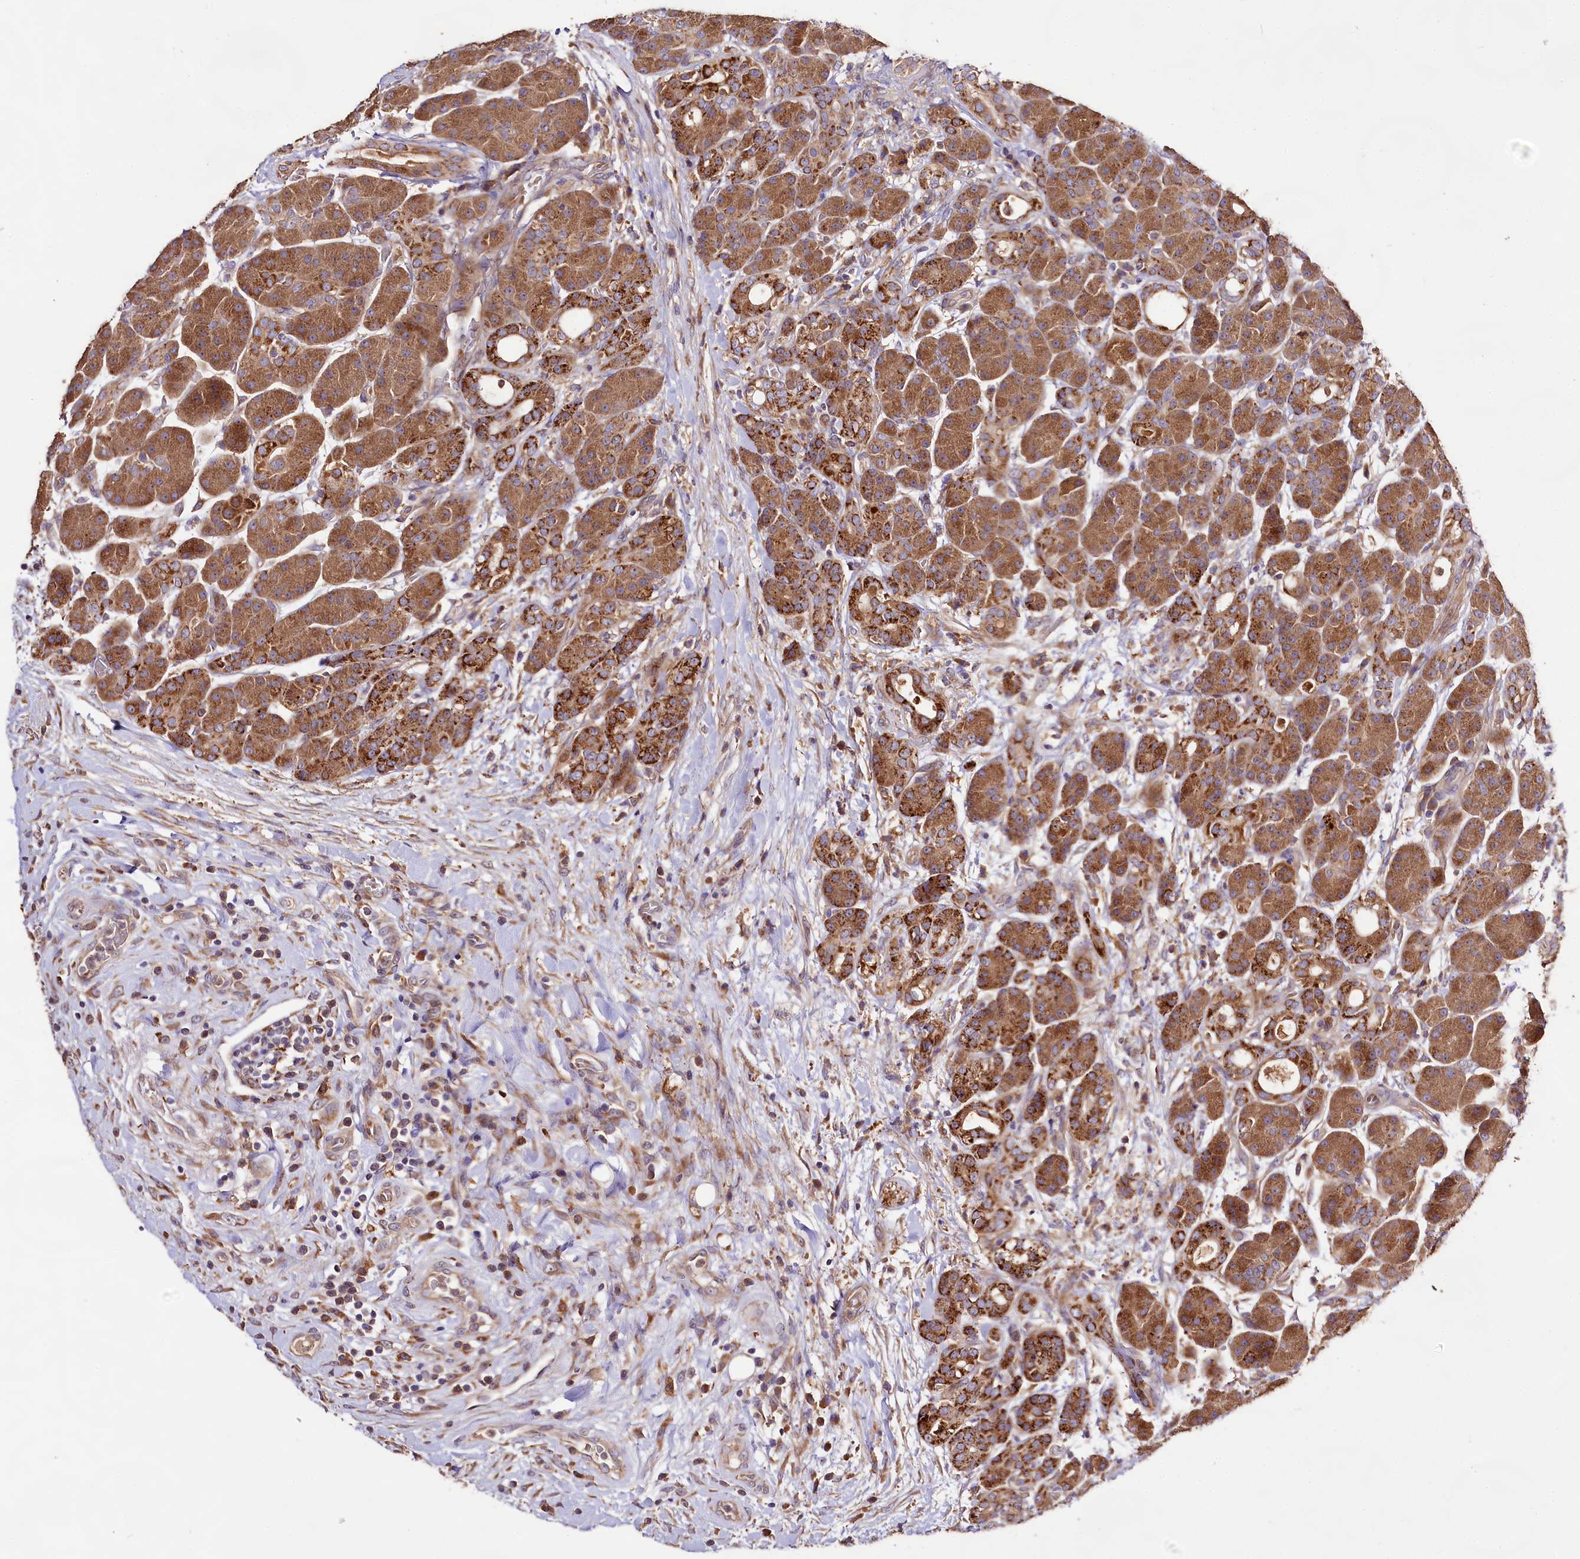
{"staining": {"intensity": "moderate", "quantity": ">75%", "location": "cytoplasmic/membranous"}, "tissue": "pancreas", "cell_type": "Exocrine glandular cells", "image_type": "normal", "snomed": [{"axis": "morphology", "description": "Normal tissue, NOS"}, {"axis": "topography", "description": "Pancreas"}], "caption": "A brown stain highlights moderate cytoplasmic/membranous expression of a protein in exocrine glandular cells of unremarkable human pancreas. (brown staining indicates protein expression, while blue staining denotes nuclei).", "gene": "DMXL2", "patient": {"sex": "male", "age": 63}}